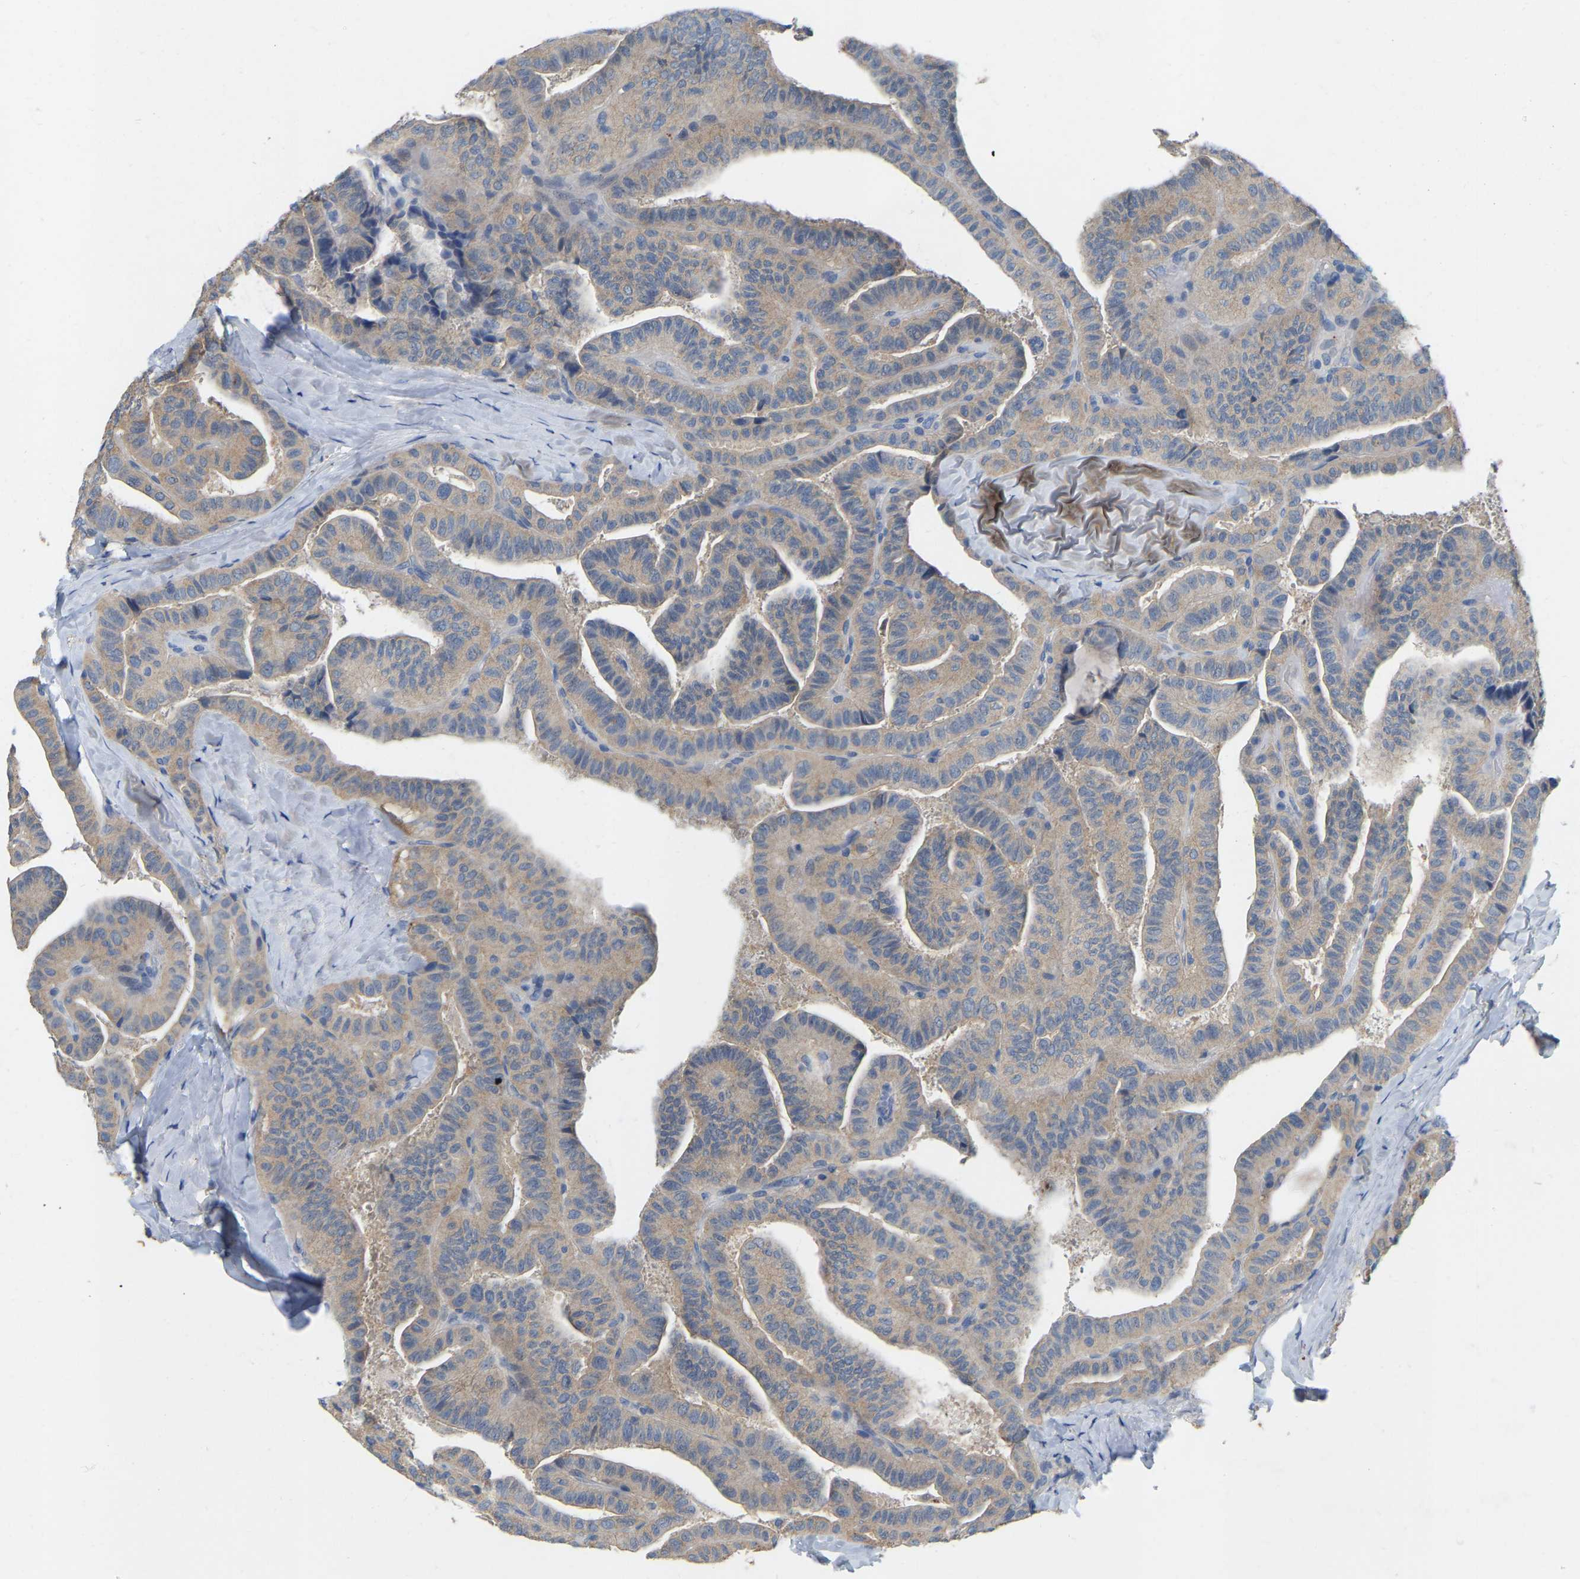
{"staining": {"intensity": "weak", "quantity": ">75%", "location": "cytoplasmic/membranous"}, "tissue": "thyroid cancer", "cell_type": "Tumor cells", "image_type": "cancer", "snomed": [{"axis": "morphology", "description": "Papillary adenocarcinoma, NOS"}, {"axis": "topography", "description": "Thyroid gland"}], "caption": "A micrograph of human thyroid papillary adenocarcinoma stained for a protein shows weak cytoplasmic/membranous brown staining in tumor cells.", "gene": "WIPI2", "patient": {"sex": "male", "age": 77}}